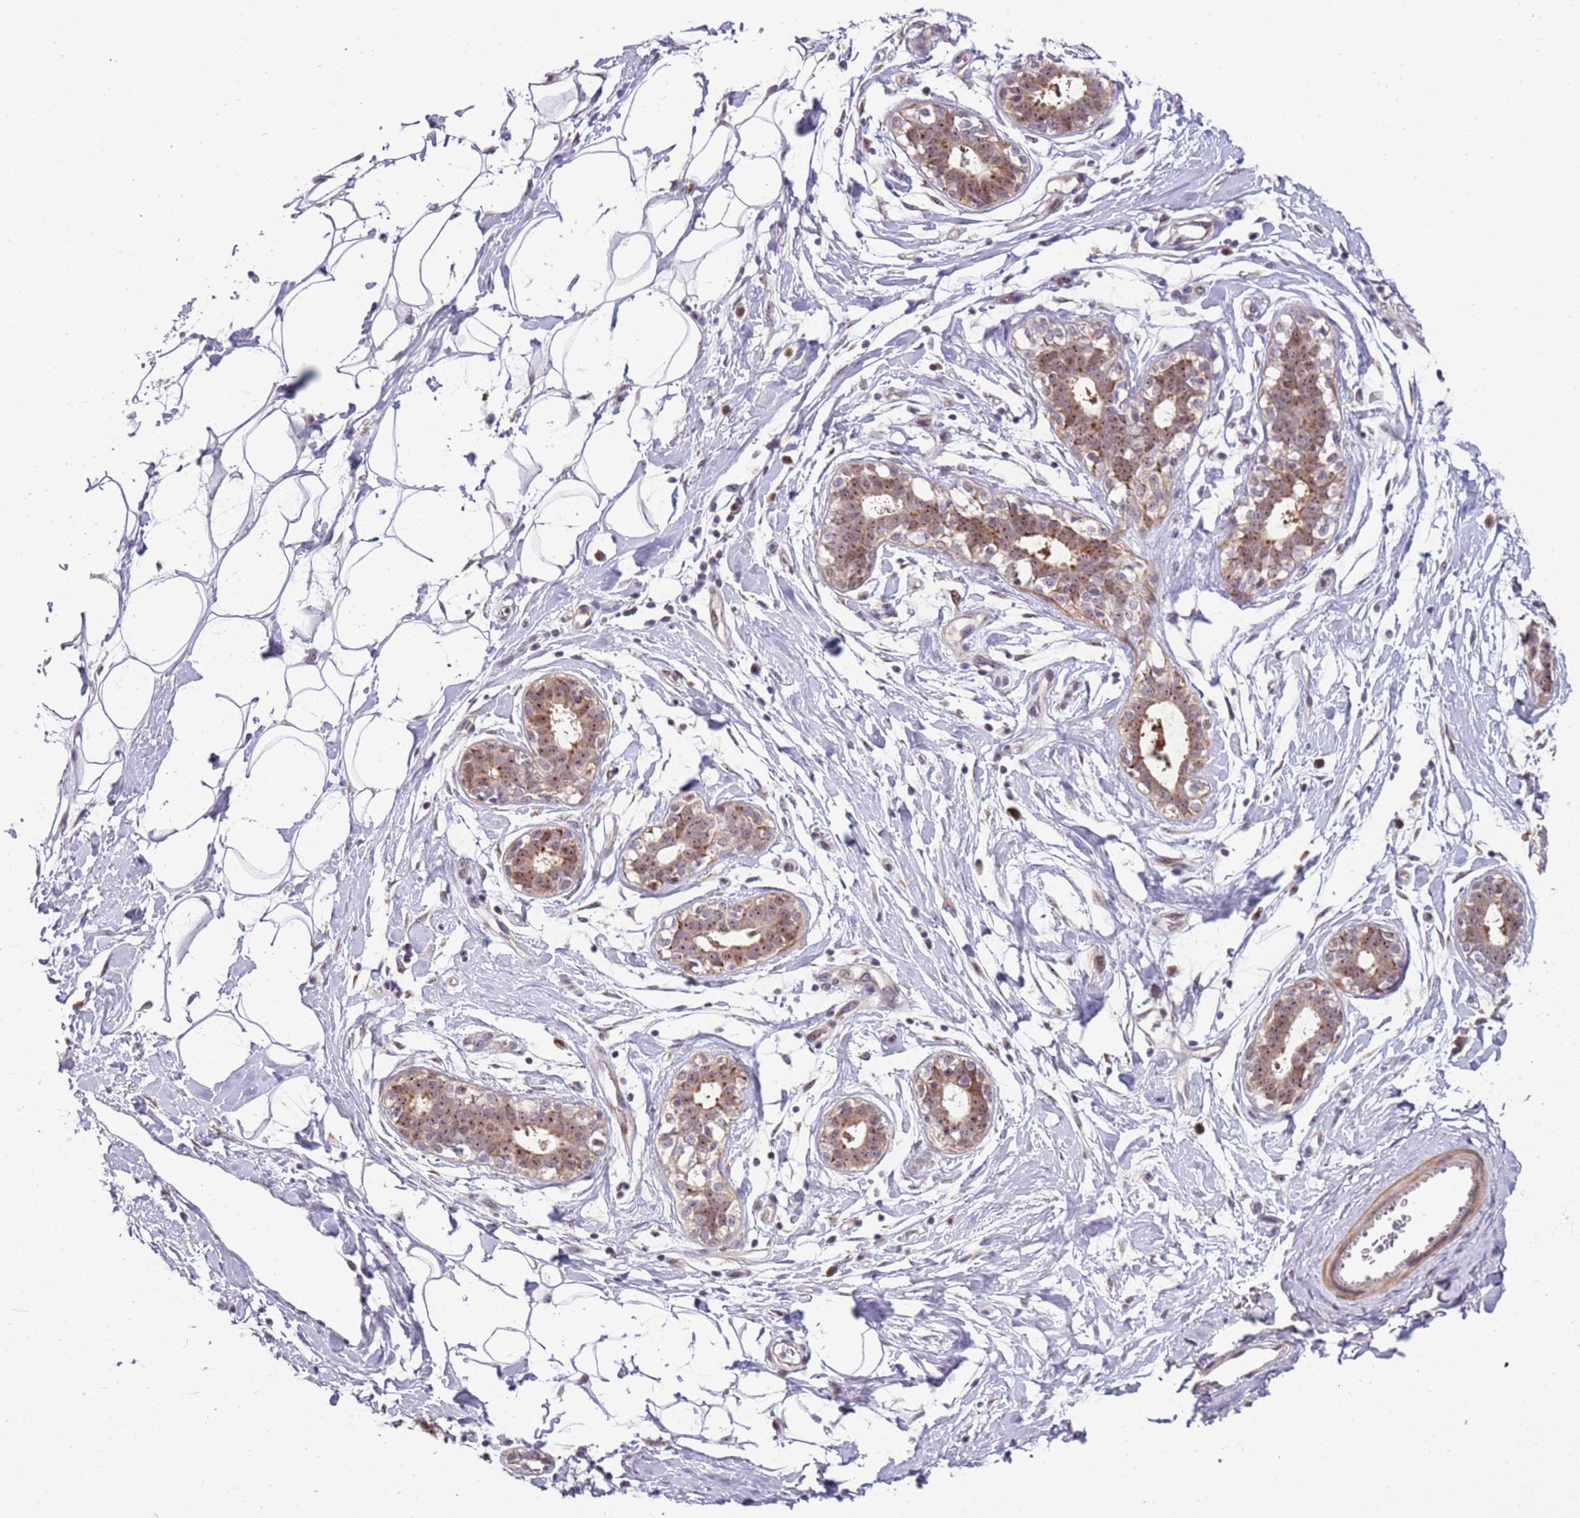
{"staining": {"intensity": "negative", "quantity": "none", "location": "none"}, "tissue": "adipose tissue", "cell_type": "Adipocytes", "image_type": "normal", "snomed": [{"axis": "morphology", "description": "Normal tissue, NOS"}, {"axis": "topography", "description": "Breast"}], "caption": "Immunohistochemistry (IHC) micrograph of benign adipose tissue stained for a protein (brown), which shows no positivity in adipocytes. (Brightfield microscopy of DAB immunohistochemistry at high magnification).", "gene": "UCMA", "patient": {"sex": "female", "age": 26}}